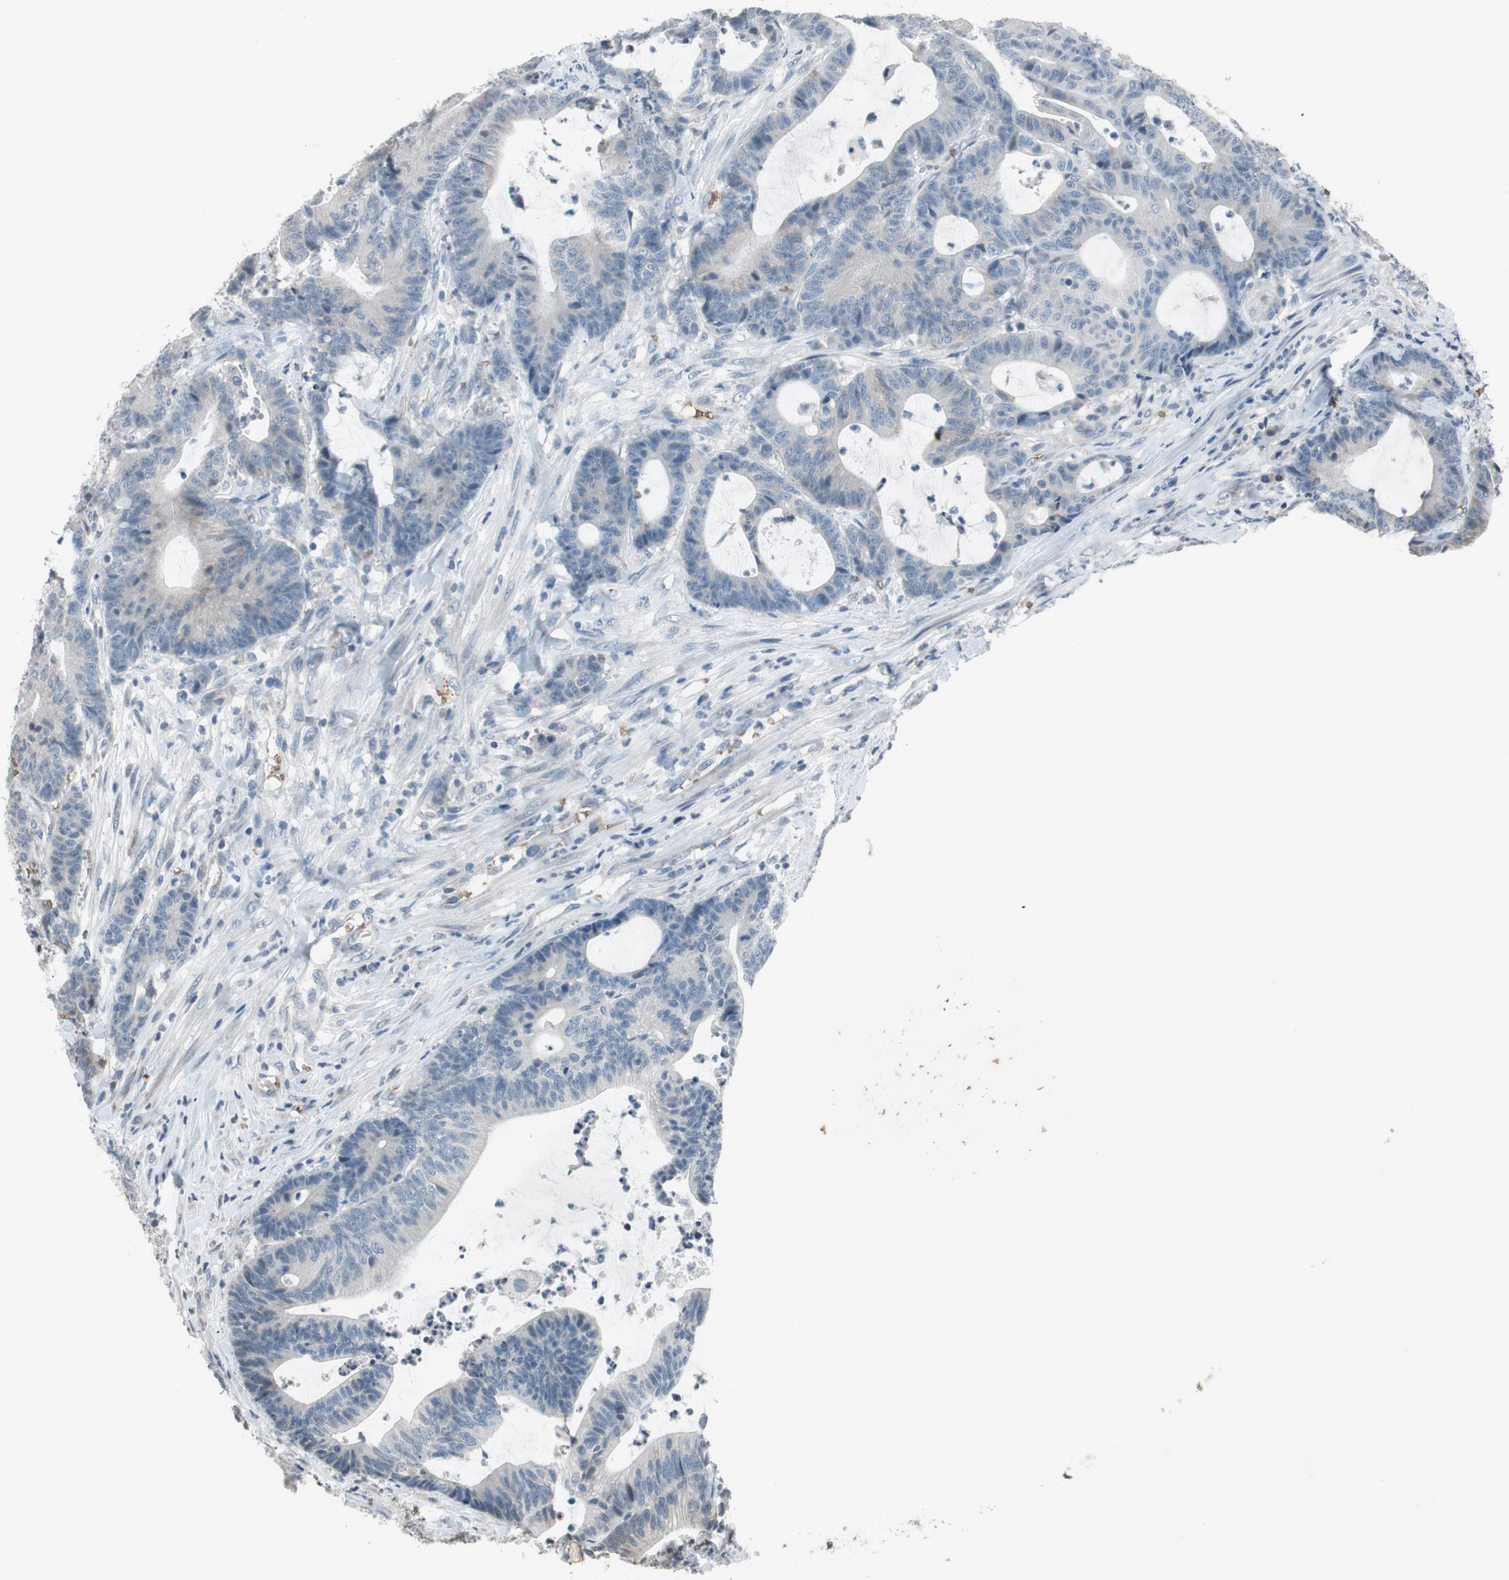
{"staining": {"intensity": "negative", "quantity": "none", "location": "none"}, "tissue": "colorectal cancer", "cell_type": "Tumor cells", "image_type": "cancer", "snomed": [{"axis": "morphology", "description": "Adenocarcinoma, NOS"}, {"axis": "topography", "description": "Colon"}], "caption": "The image displays no staining of tumor cells in colorectal adenocarcinoma.", "gene": "GYPC", "patient": {"sex": "female", "age": 84}}